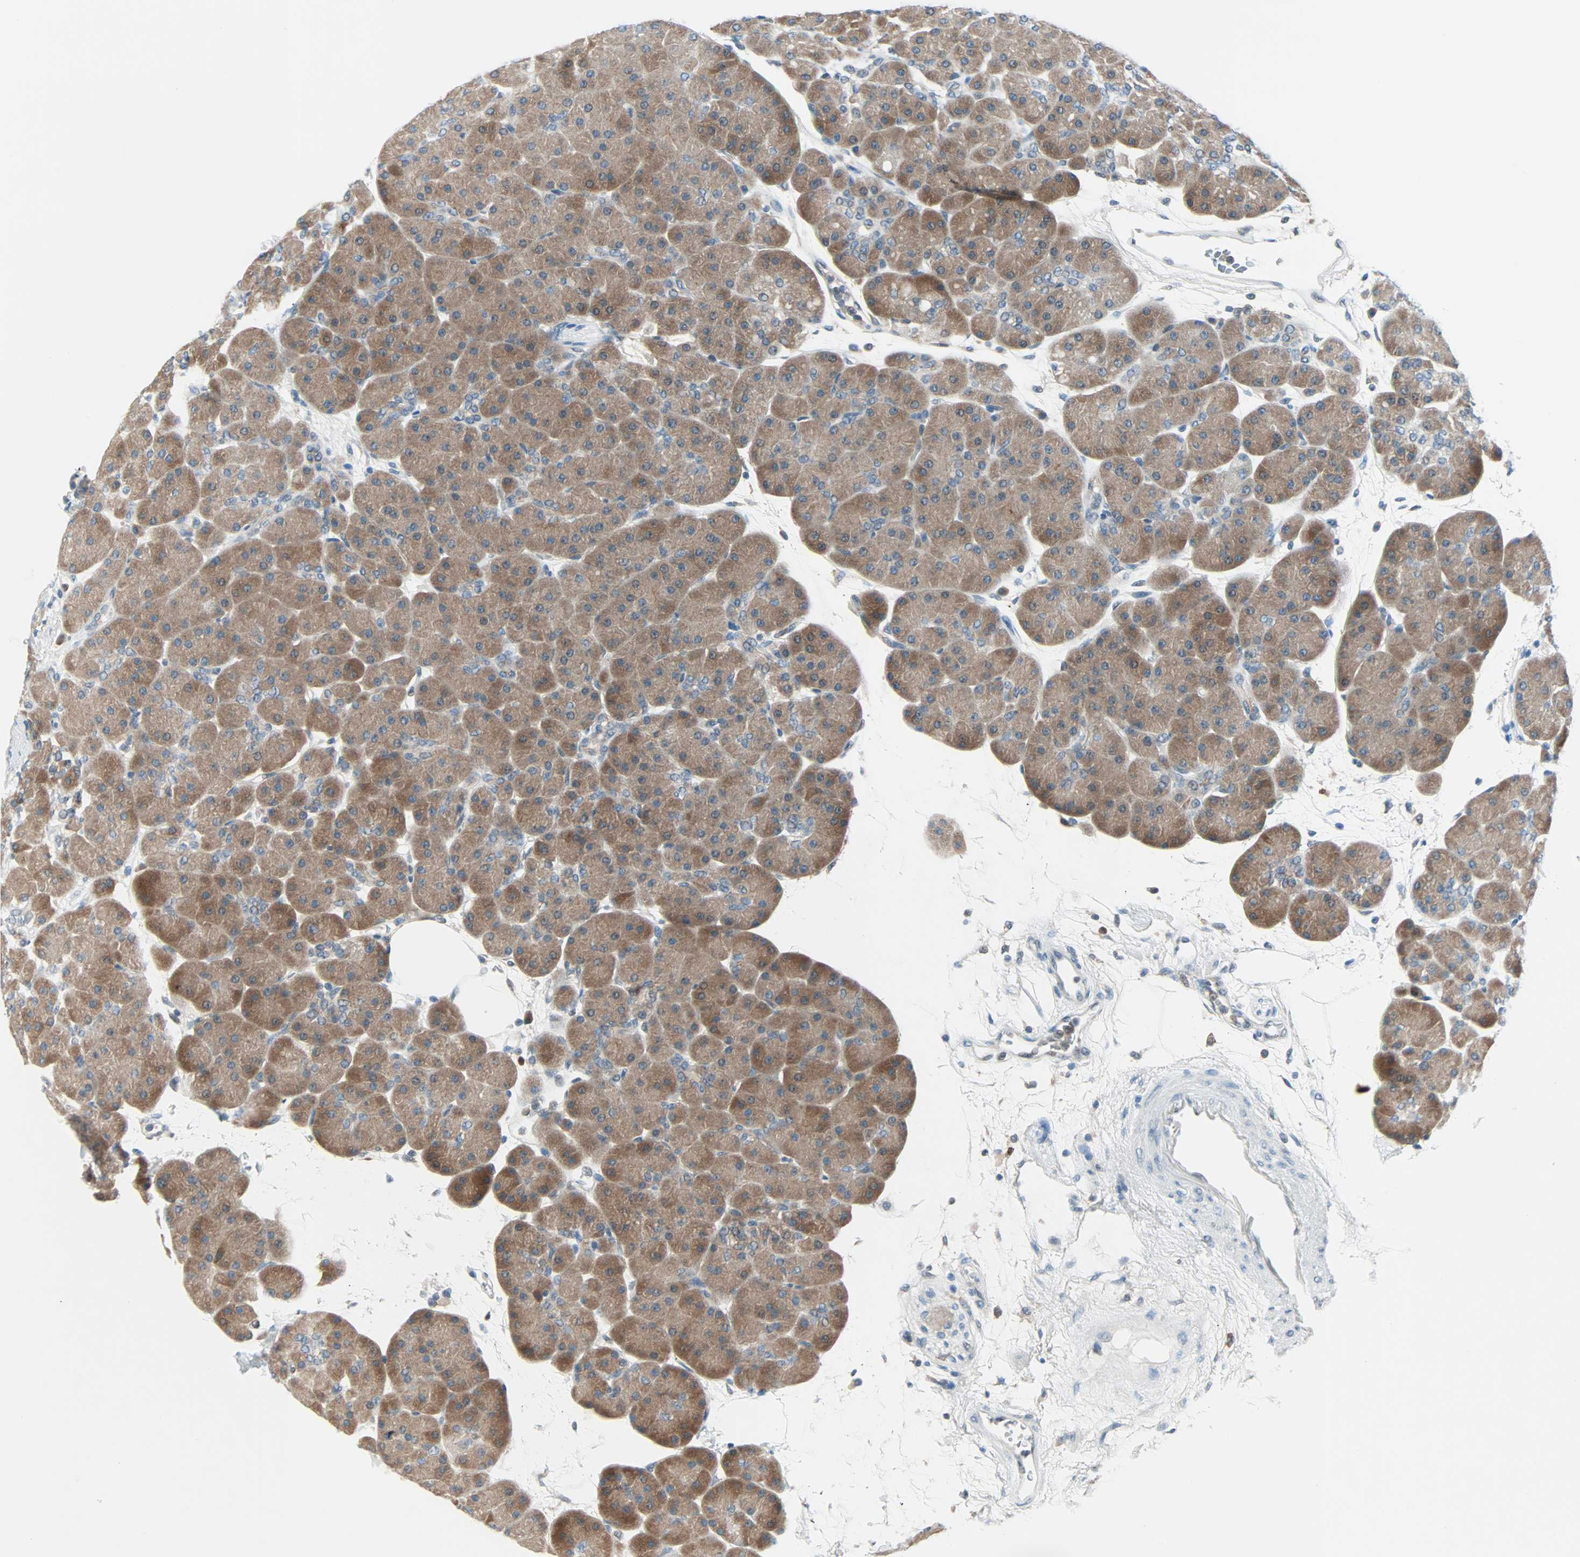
{"staining": {"intensity": "moderate", "quantity": ">75%", "location": "cytoplasmic/membranous"}, "tissue": "pancreas", "cell_type": "Exocrine glandular cells", "image_type": "normal", "snomed": [{"axis": "morphology", "description": "Normal tissue, NOS"}, {"axis": "topography", "description": "Pancreas"}], "caption": "Immunohistochemical staining of benign human pancreas demonstrates medium levels of moderate cytoplasmic/membranous positivity in about >75% of exocrine glandular cells.", "gene": "SMIM8", "patient": {"sex": "male", "age": 66}}